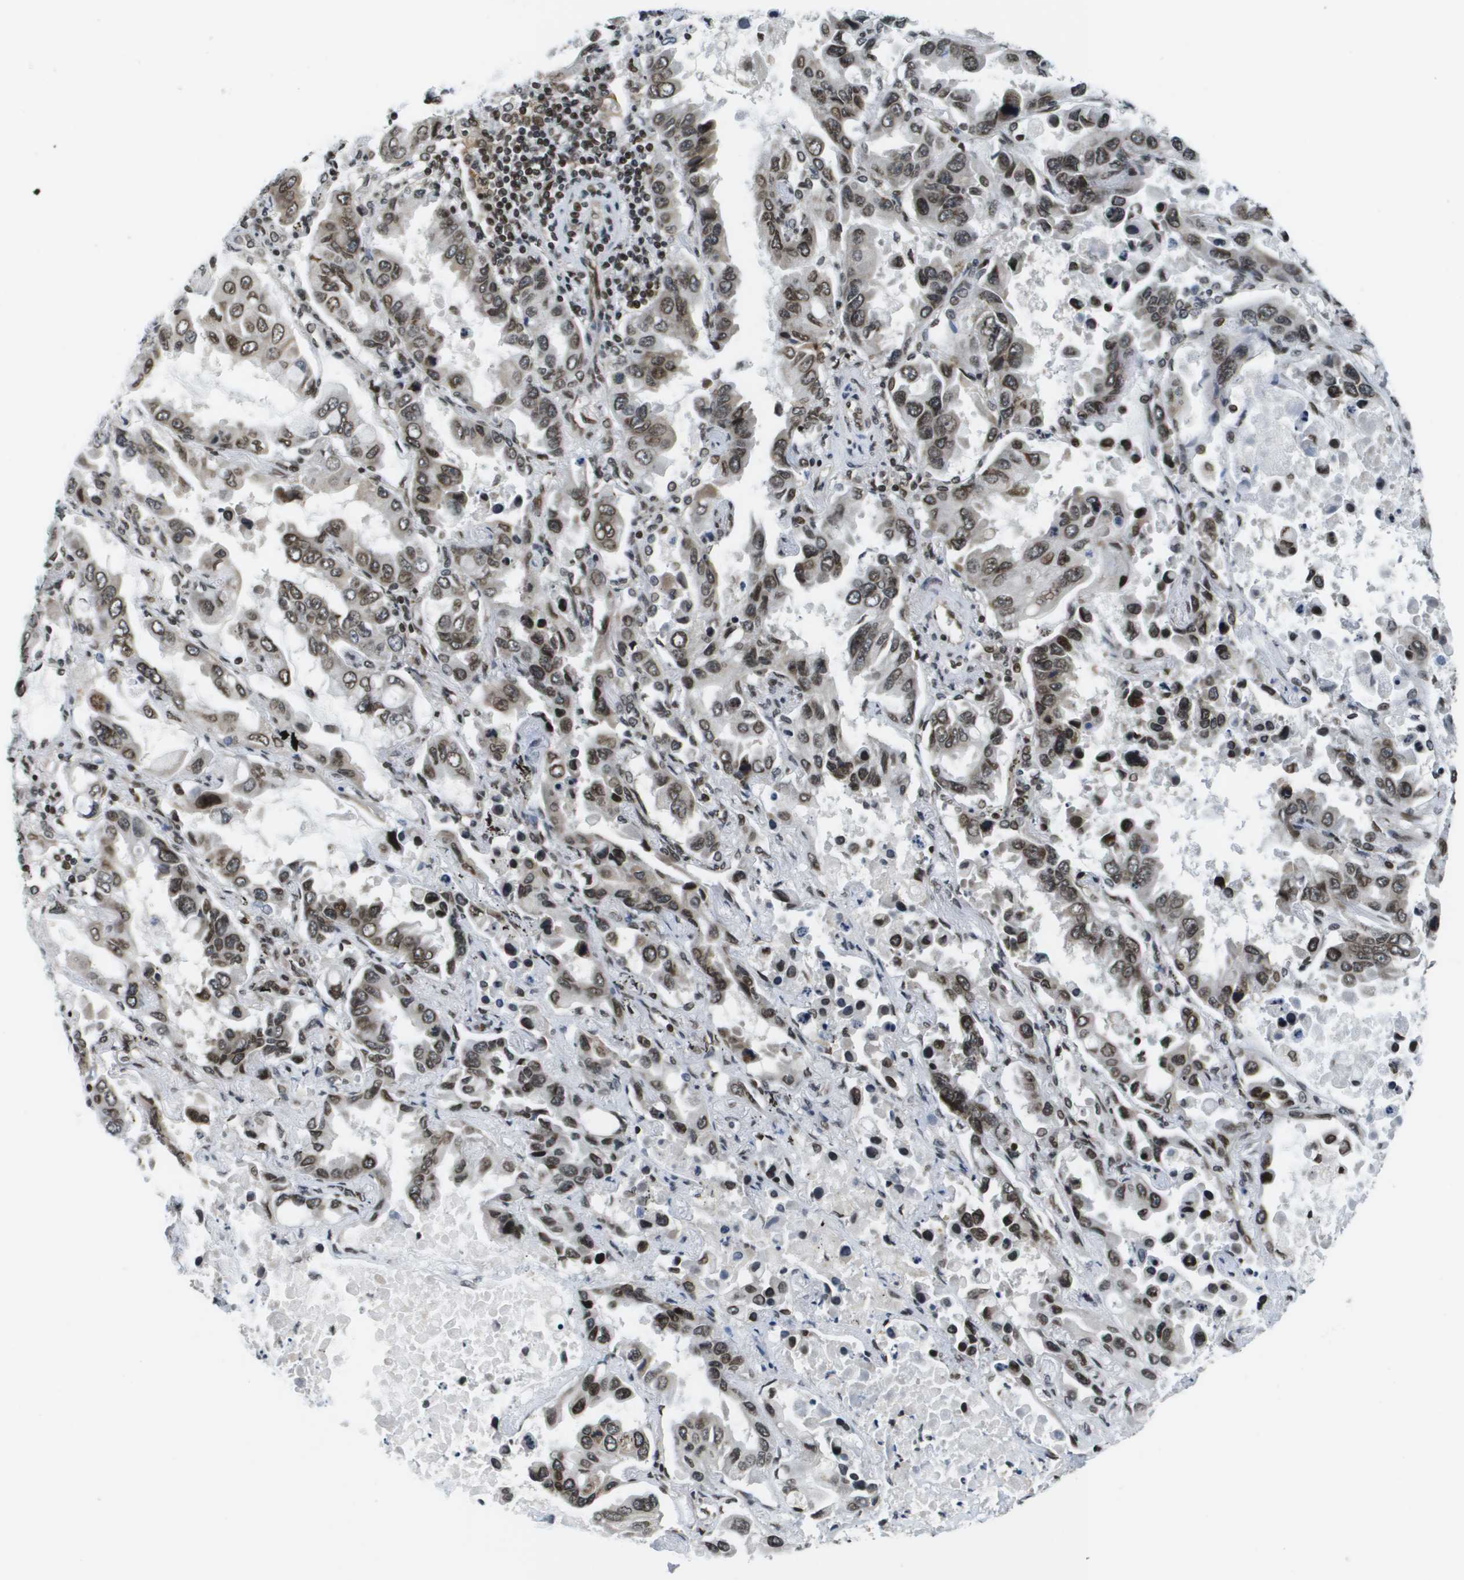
{"staining": {"intensity": "moderate", "quantity": ">75%", "location": "cytoplasmic/membranous,nuclear"}, "tissue": "lung cancer", "cell_type": "Tumor cells", "image_type": "cancer", "snomed": [{"axis": "morphology", "description": "Adenocarcinoma, NOS"}, {"axis": "topography", "description": "Lung"}], "caption": "This histopathology image reveals adenocarcinoma (lung) stained with immunohistochemistry to label a protein in brown. The cytoplasmic/membranous and nuclear of tumor cells show moderate positivity for the protein. Nuclei are counter-stained blue.", "gene": "RECQL4", "patient": {"sex": "male", "age": 64}}